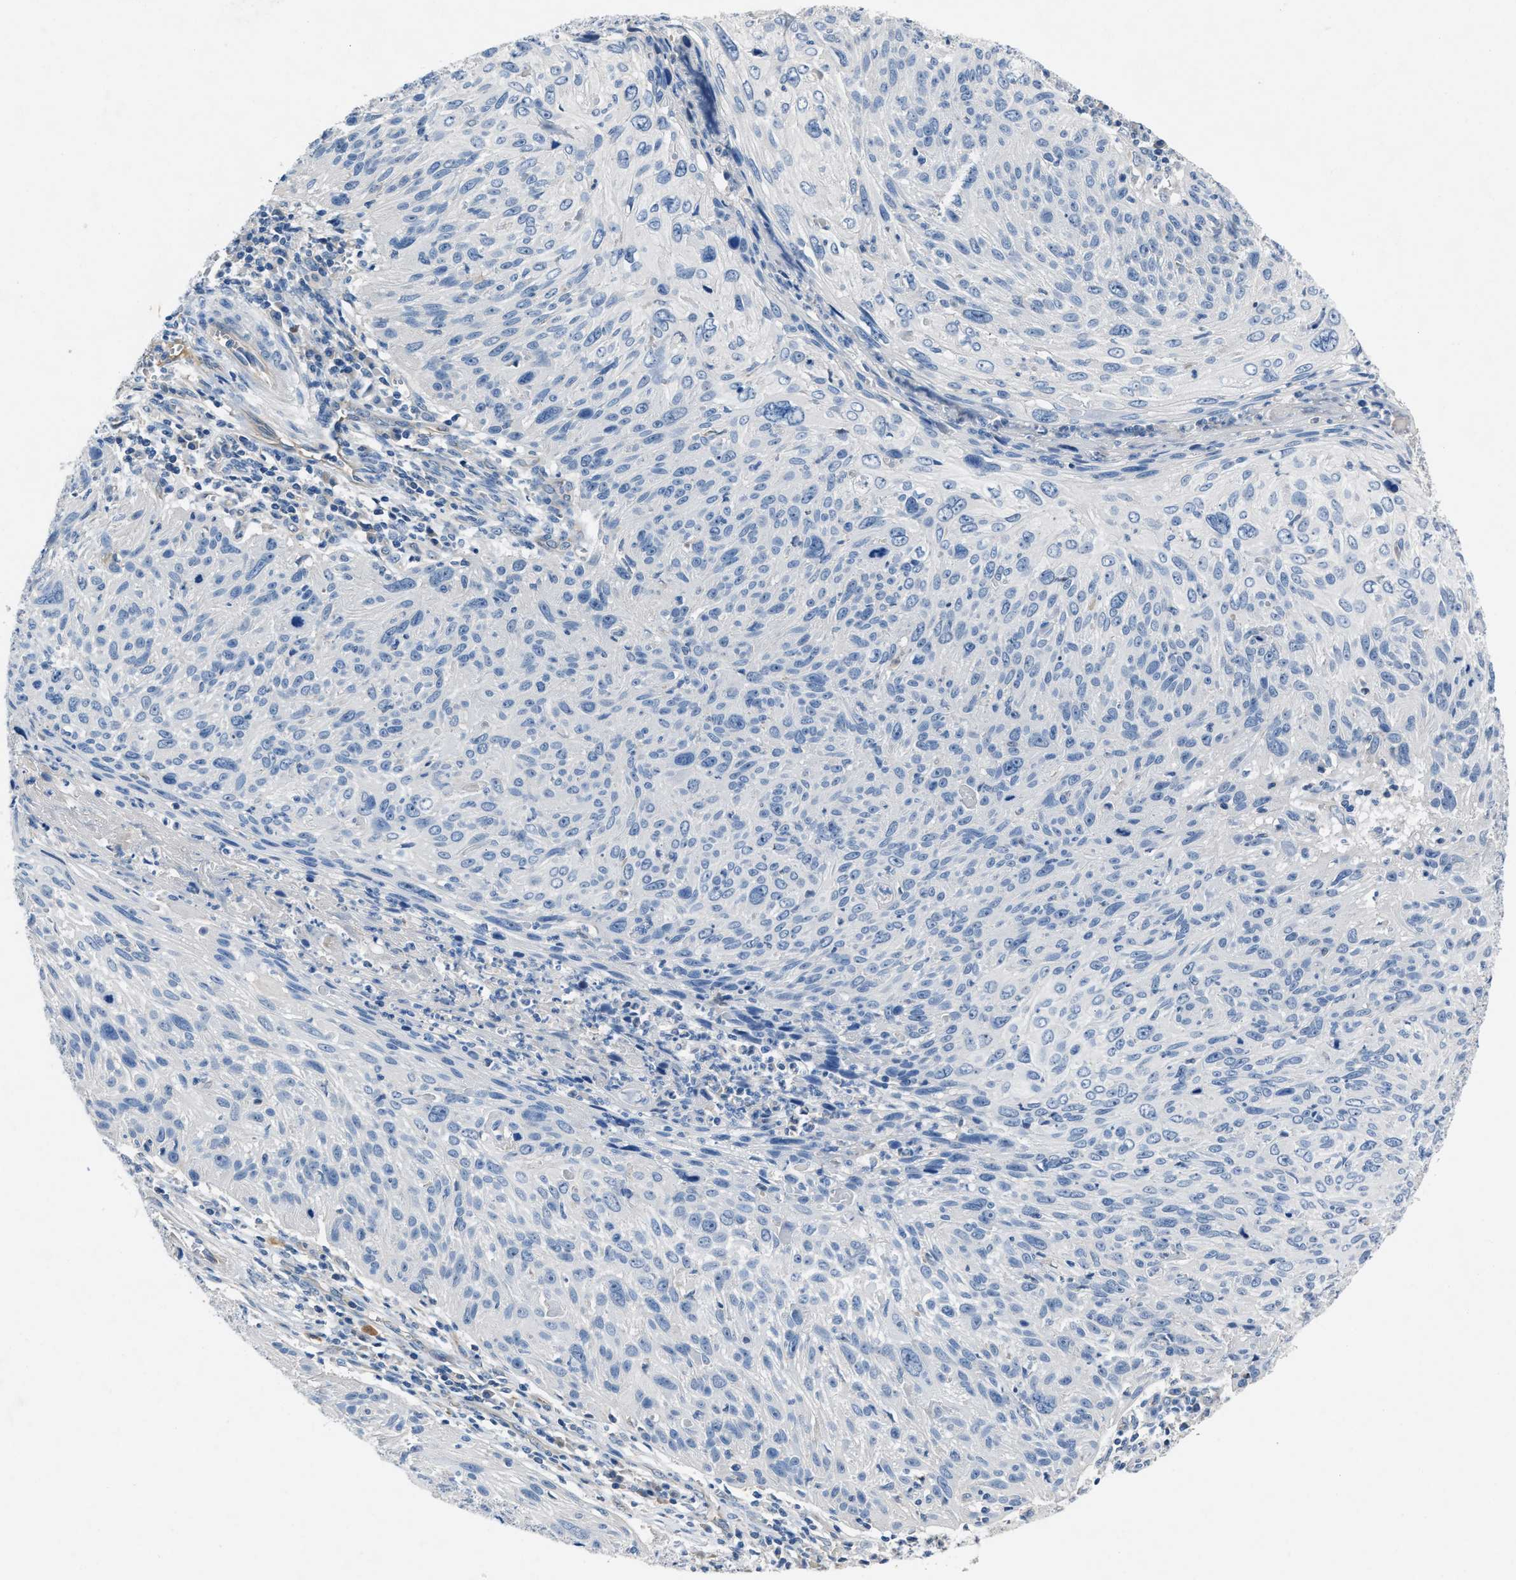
{"staining": {"intensity": "negative", "quantity": "none", "location": "none"}, "tissue": "cervical cancer", "cell_type": "Tumor cells", "image_type": "cancer", "snomed": [{"axis": "morphology", "description": "Squamous cell carcinoma, NOS"}, {"axis": "topography", "description": "Cervix"}], "caption": "Tumor cells are negative for brown protein staining in squamous cell carcinoma (cervical).", "gene": "DNAAF5", "patient": {"sex": "female", "age": 51}}